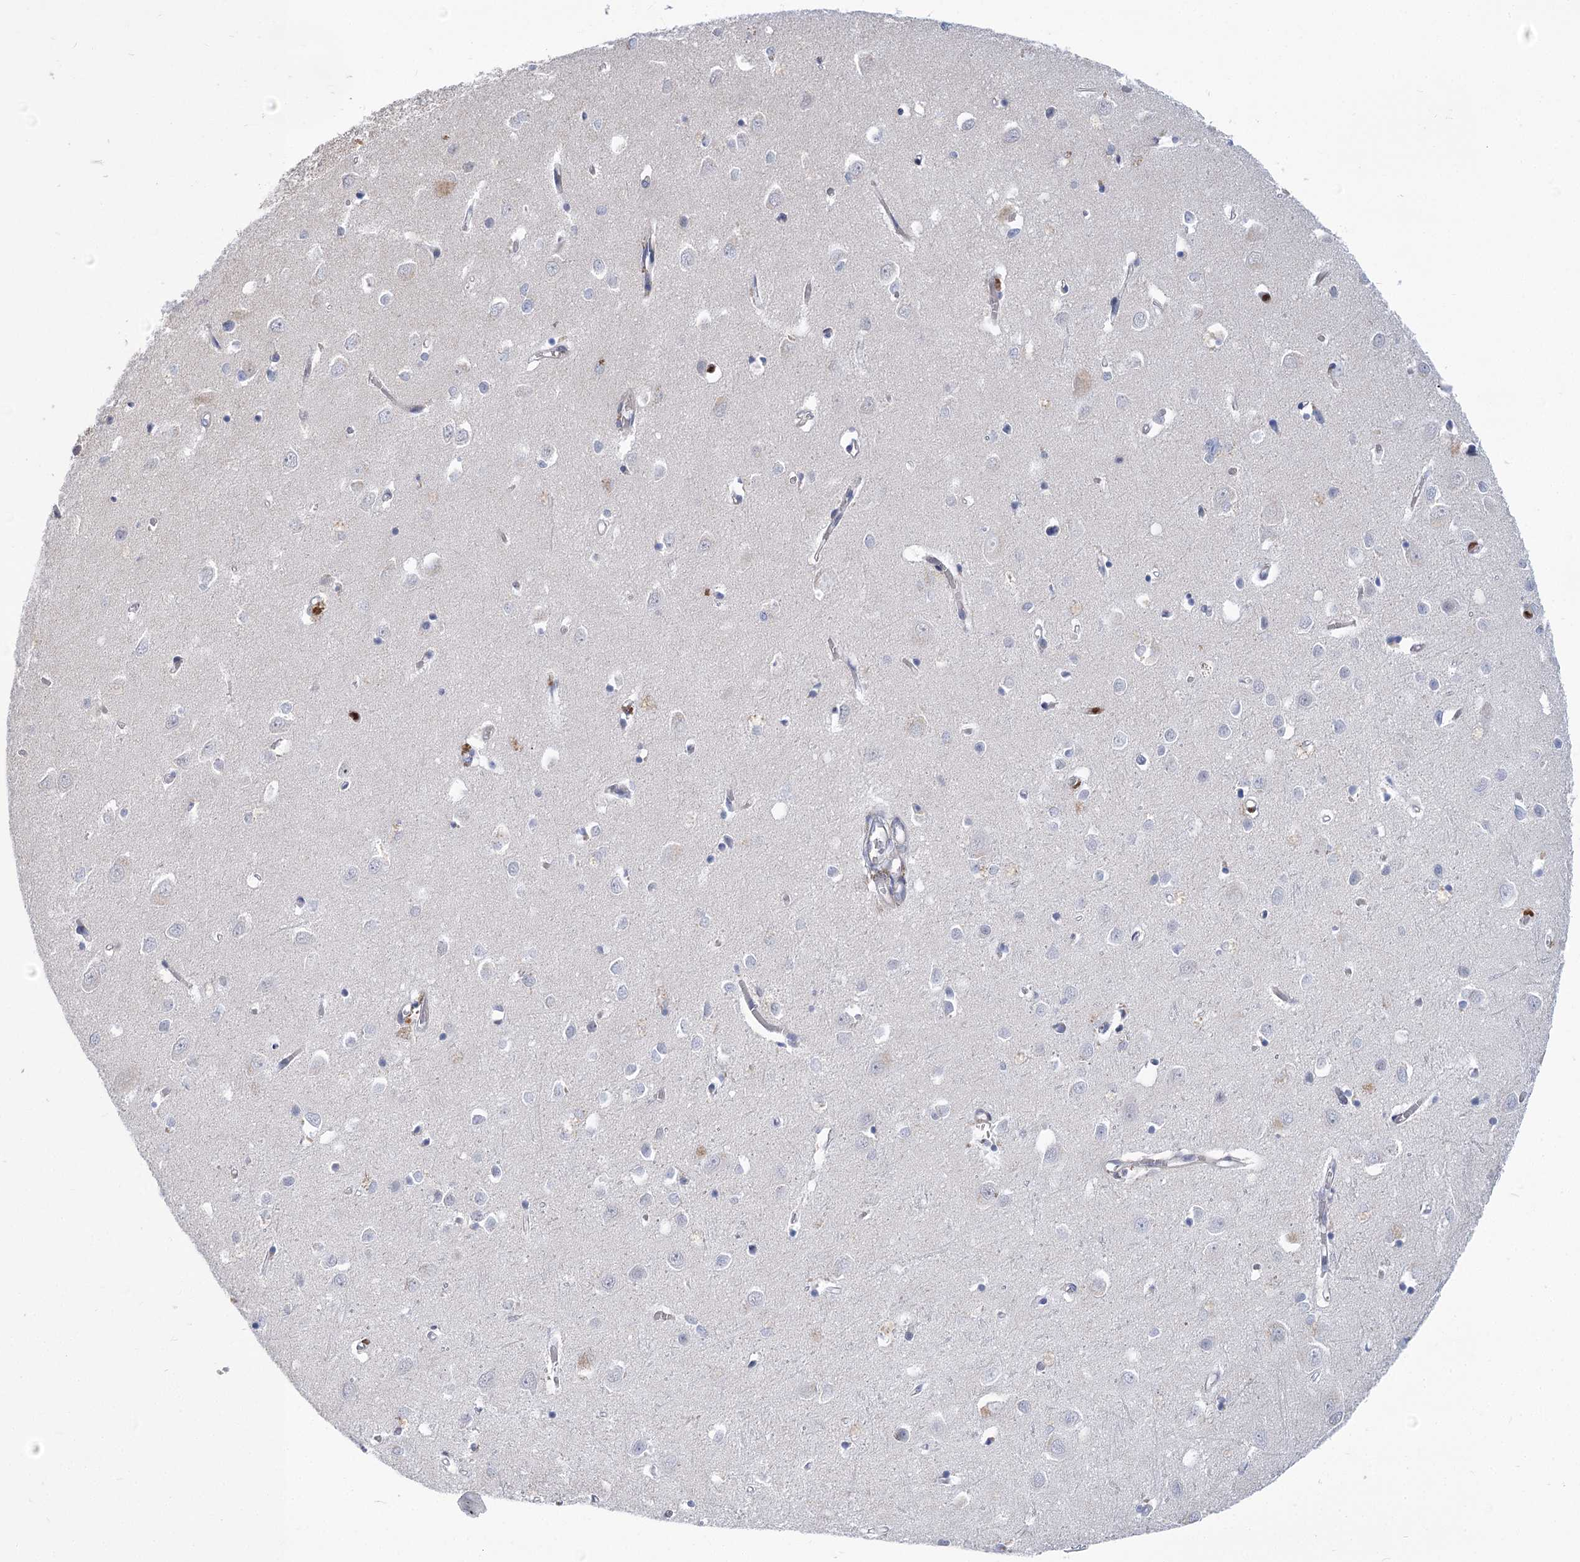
{"staining": {"intensity": "weak", "quantity": ">75%", "location": "cytoplasmic/membranous"}, "tissue": "cerebral cortex", "cell_type": "Endothelial cells", "image_type": "normal", "snomed": [{"axis": "morphology", "description": "Normal tissue, NOS"}, {"axis": "topography", "description": "Cerebral cortex"}], "caption": "Weak cytoplasmic/membranous expression is present in about >75% of endothelial cells in unremarkable cerebral cortex. (brown staining indicates protein expression, while blue staining denotes nuclei).", "gene": "THAP6", "patient": {"sex": "female", "age": 64}}